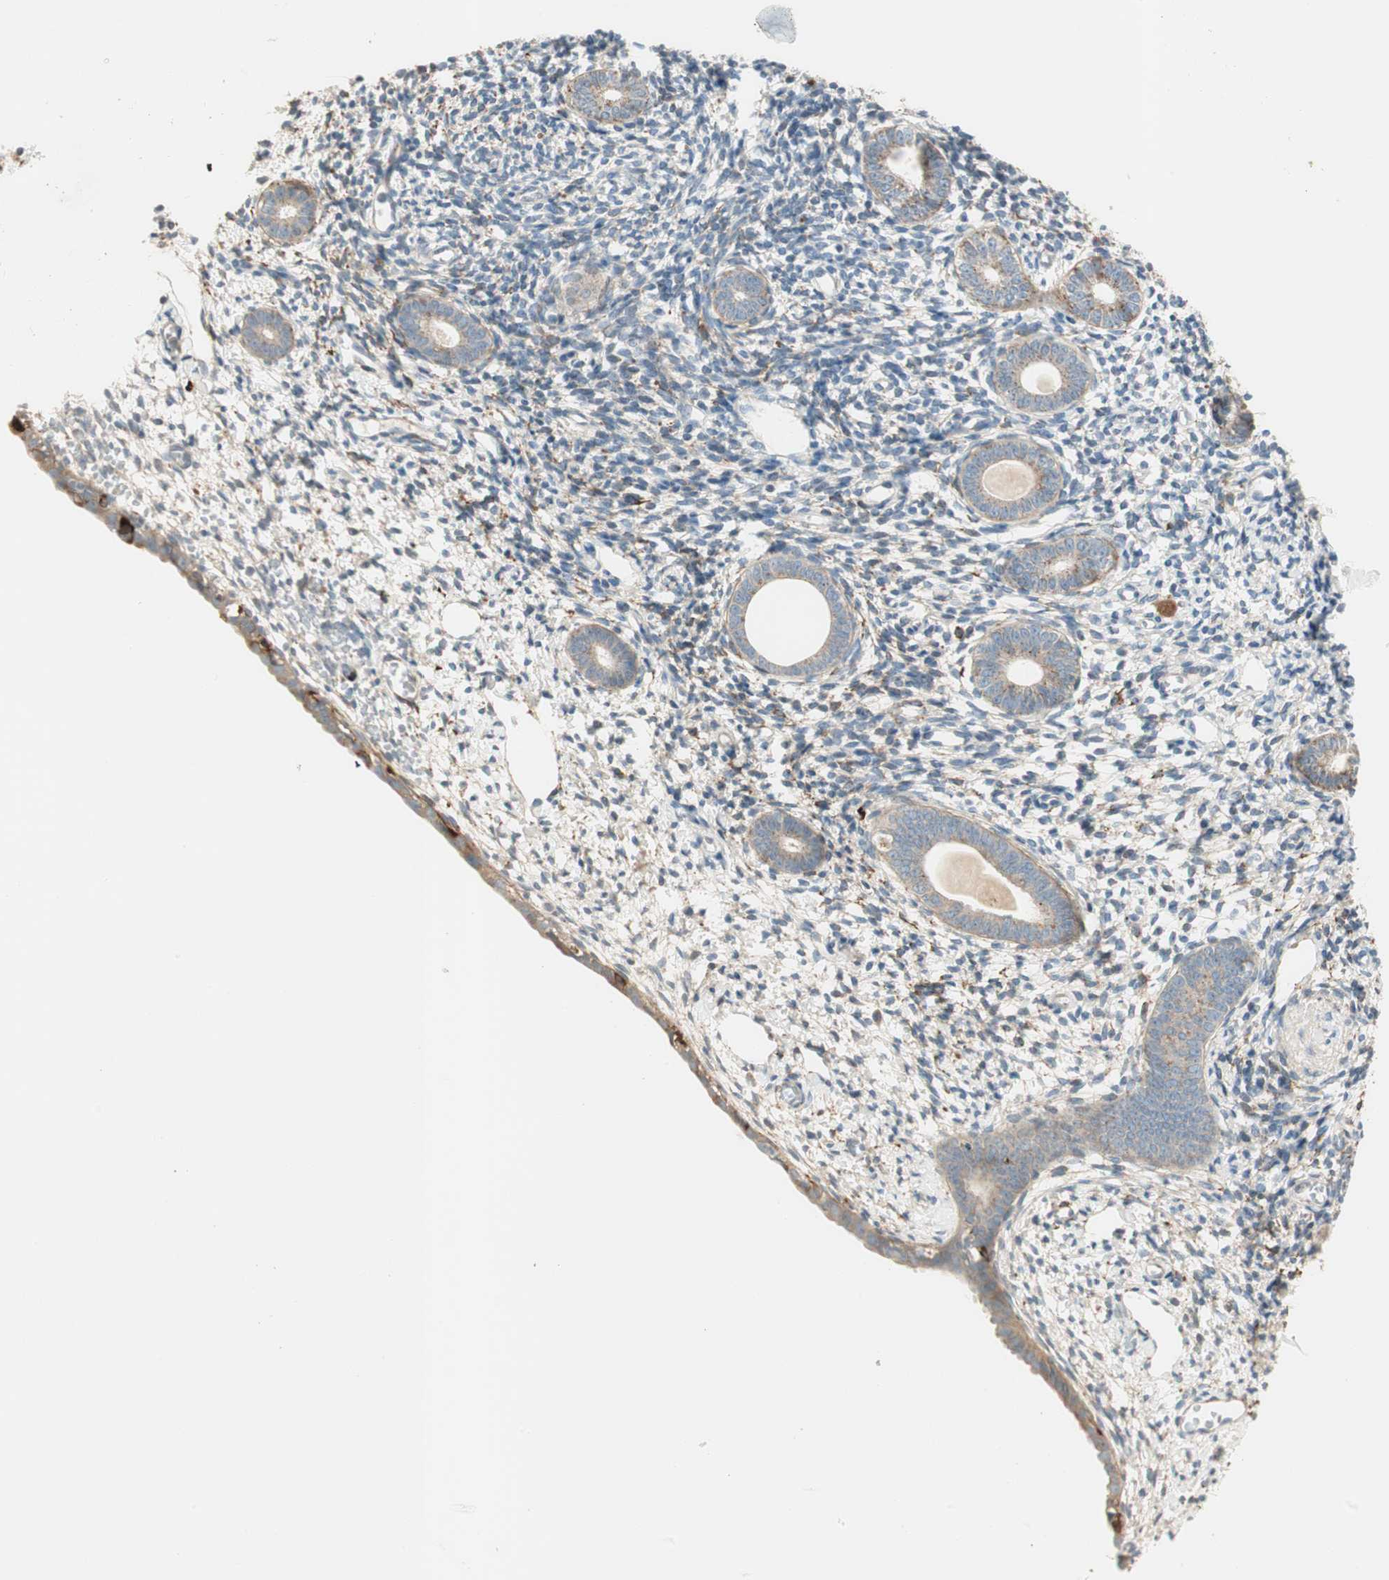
{"staining": {"intensity": "weak", "quantity": ">75%", "location": "cytoplasmic/membranous"}, "tissue": "endometrium", "cell_type": "Cells in endometrial stroma", "image_type": "normal", "snomed": [{"axis": "morphology", "description": "Normal tissue, NOS"}, {"axis": "topography", "description": "Endometrium"}], "caption": "Brown immunohistochemical staining in normal endometrium displays weak cytoplasmic/membranous positivity in approximately >75% of cells in endometrial stroma.", "gene": "SFRP1", "patient": {"sex": "female", "age": 71}}